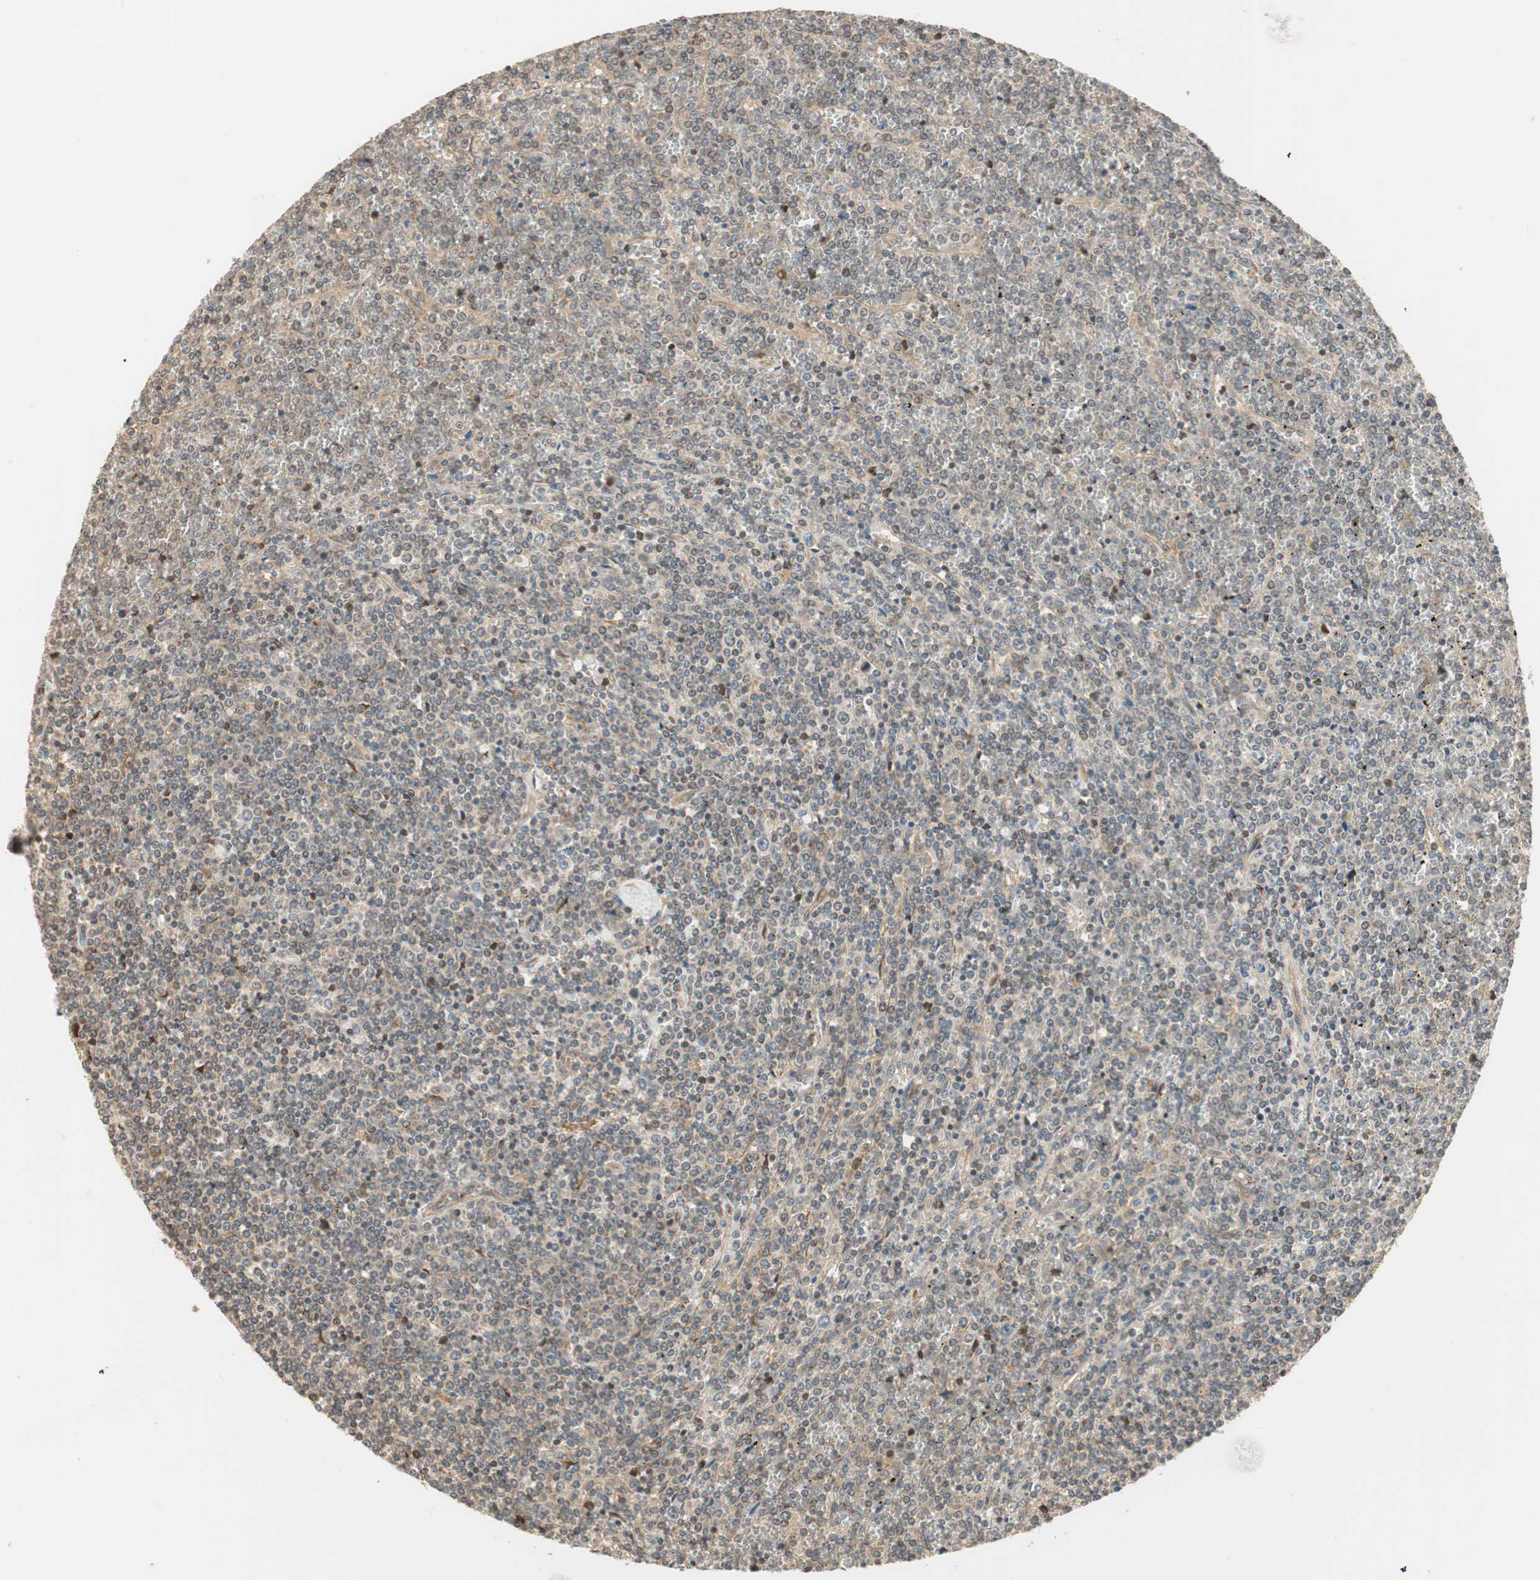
{"staining": {"intensity": "weak", "quantity": "<25%", "location": "cytoplasmic/membranous"}, "tissue": "lymphoma", "cell_type": "Tumor cells", "image_type": "cancer", "snomed": [{"axis": "morphology", "description": "Malignant lymphoma, non-Hodgkin's type, Low grade"}, {"axis": "topography", "description": "Spleen"}], "caption": "Immunohistochemistry (IHC) photomicrograph of neoplastic tissue: human lymphoma stained with DAB exhibits no significant protein expression in tumor cells. The staining was performed using DAB to visualize the protein expression in brown, while the nuclei were stained in blue with hematoxylin (Magnification: 20x).", "gene": "CTTNBP2NL", "patient": {"sex": "female", "age": 19}}